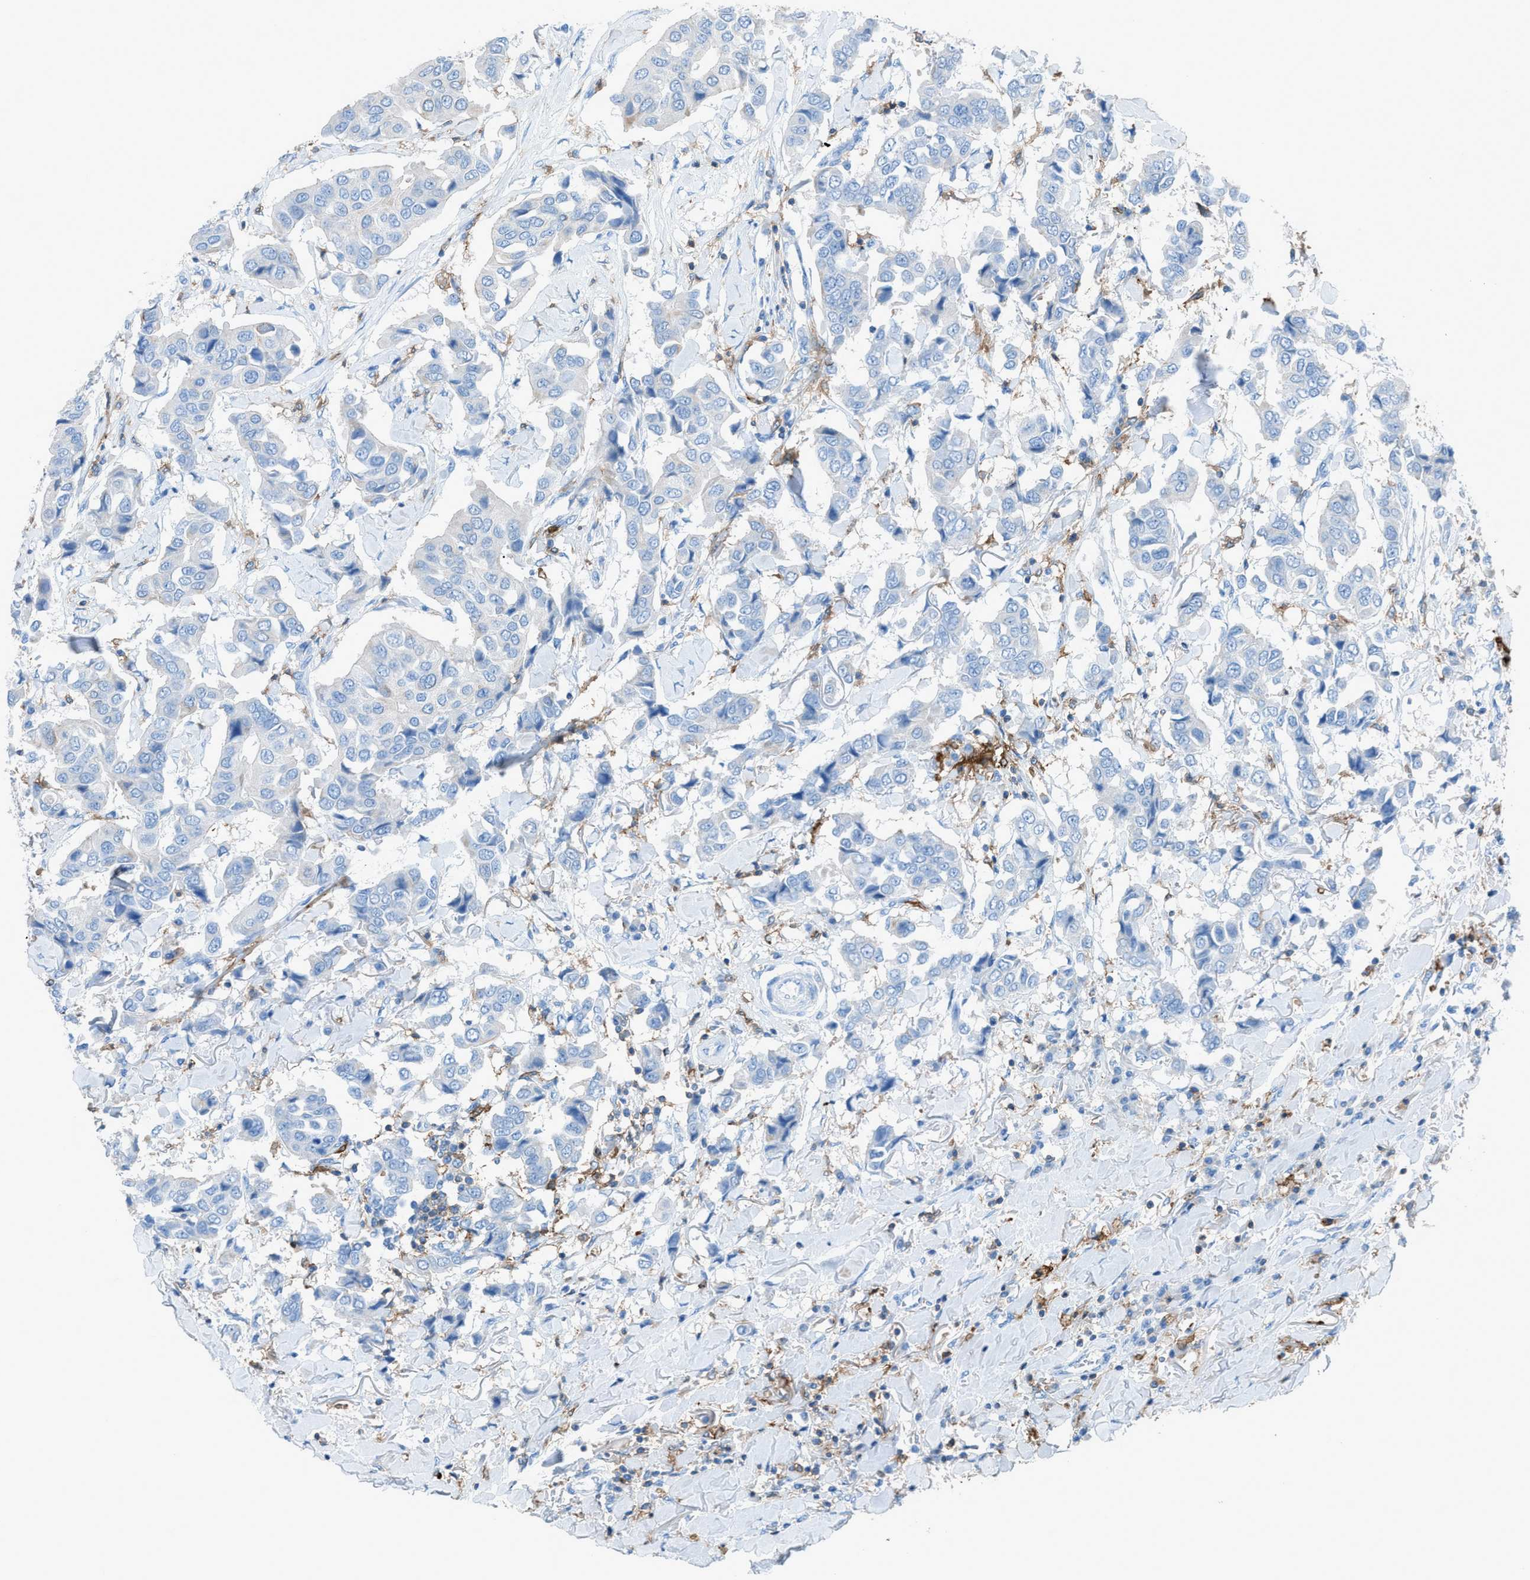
{"staining": {"intensity": "negative", "quantity": "none", "location": "none"}, "tissue": "breast cancer", "cell_type": "Tumor cells", "image_type": "cancer", "snomed": [{"axis": "morphology", "description": "Duct carcinoma"}, {"axis": "topography", "description": "Breast"}], "caption": "Immunohistochemical staining of human invasive ductal carcinoma (breast) reveals no significant expression in tumor cells. (DAB (3,3'-diaminobenzidine) immunohistochemistry (IHC) visualized using brightfield microscopy, high magnification).", "gene": "ITGB2", "patient": {"sex": "female", "age": 80}}